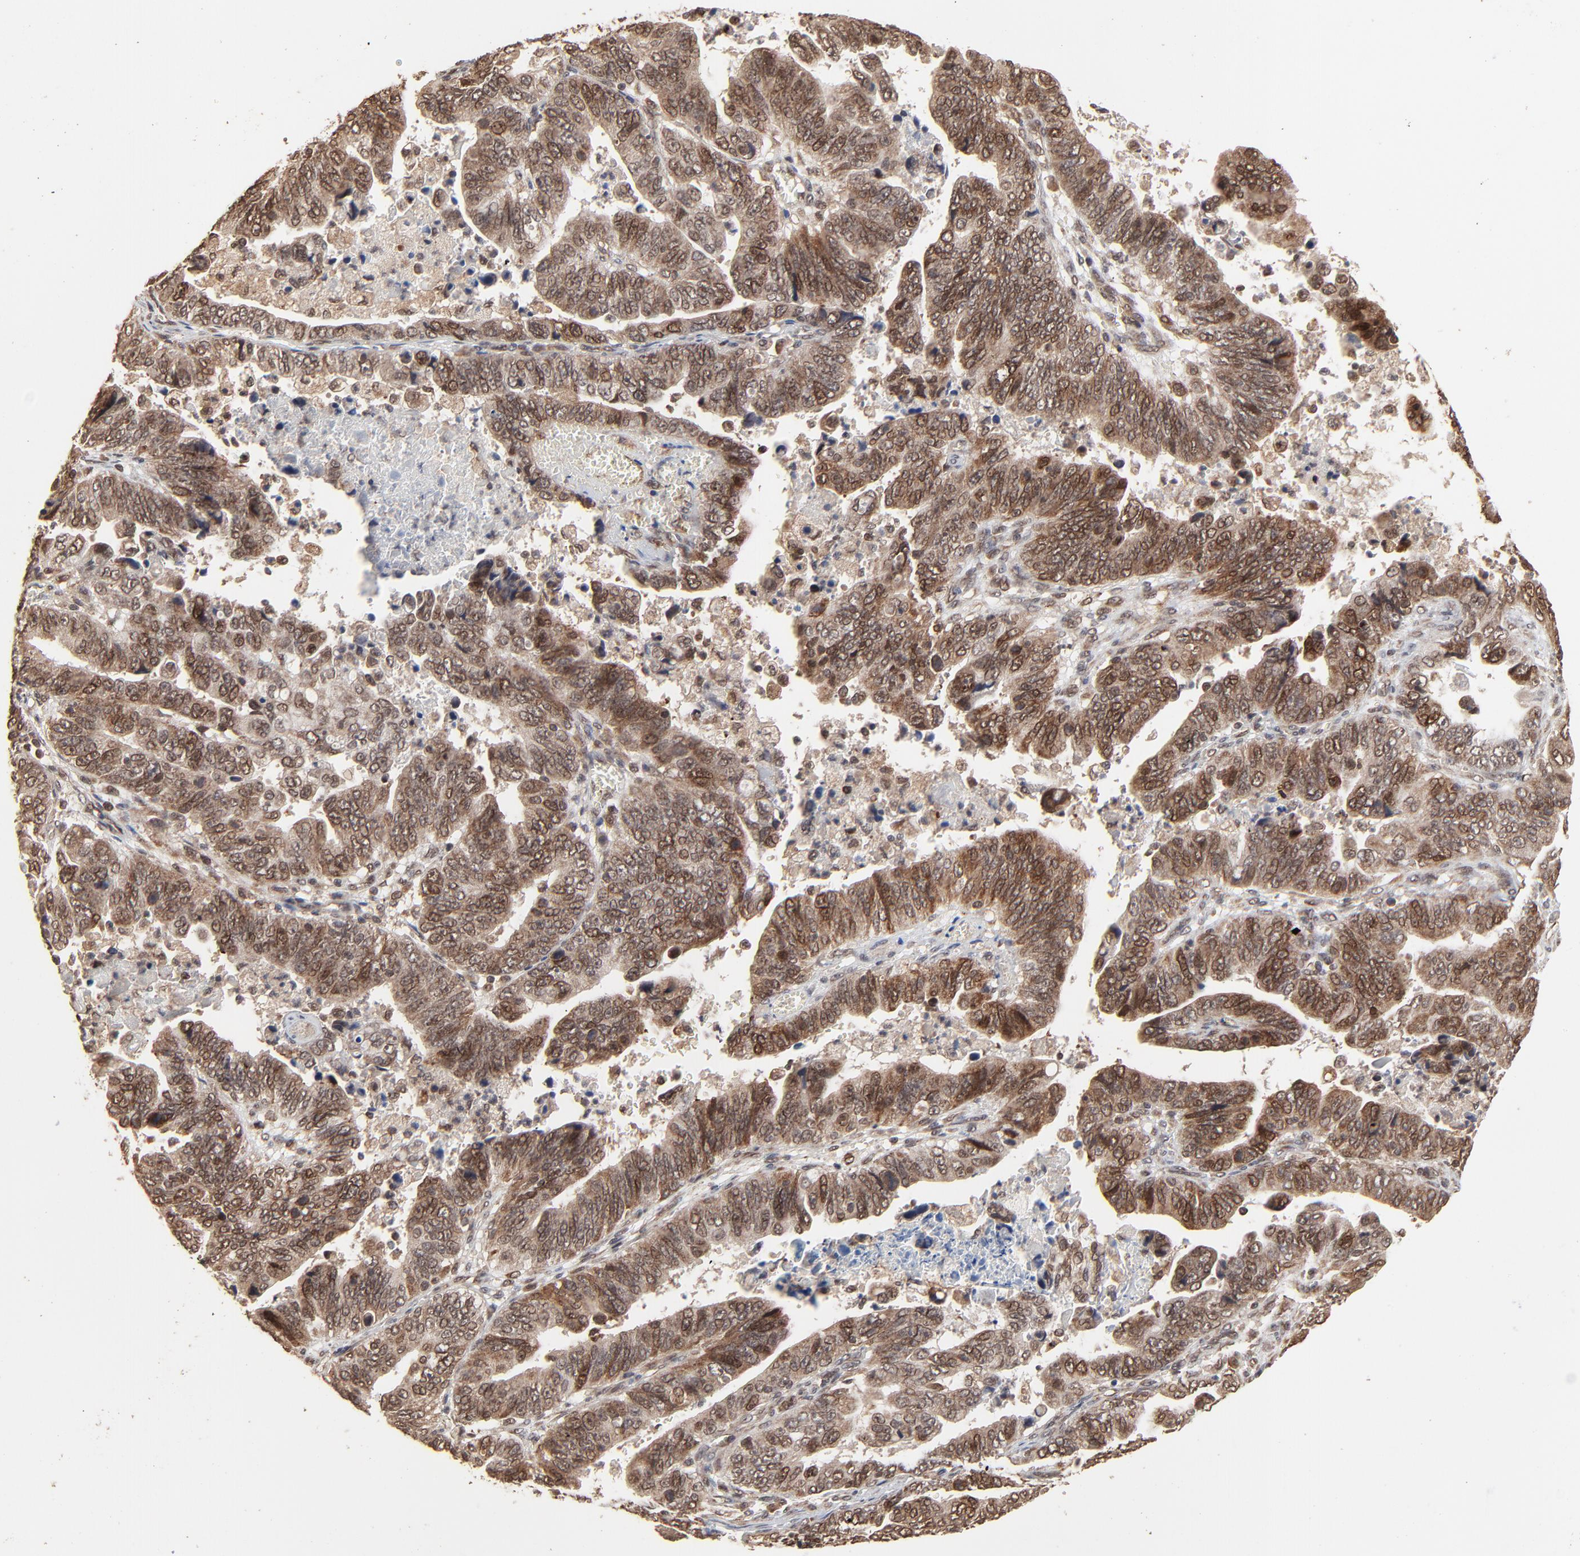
{"staining": {"intensity": "moderate", "quantity": ">75%", "location": "cytoplasmic/membranous,nuclear"}, "tissue": "stomach cancer", "cell_type": "Tumor cells", "image_type": "cancer", "snomed": [{"axis": "morphology", "description": "Adenocarcinoma, NOS"}, {"axis": "topography", "description": "Stomach, upper"}], "caption": "Stomach cancer was stained to show a protein in brown. There is medium levels of moderate cytoplasmic/membranous and nuclear expression in about >75% of tumor cells. (DAB (3,3'-diaminobenzidine) IHC with brightfield microscopy, high magnification).", "gene": "FAM227A", "patient": {"sex": "female", "age": 50}}